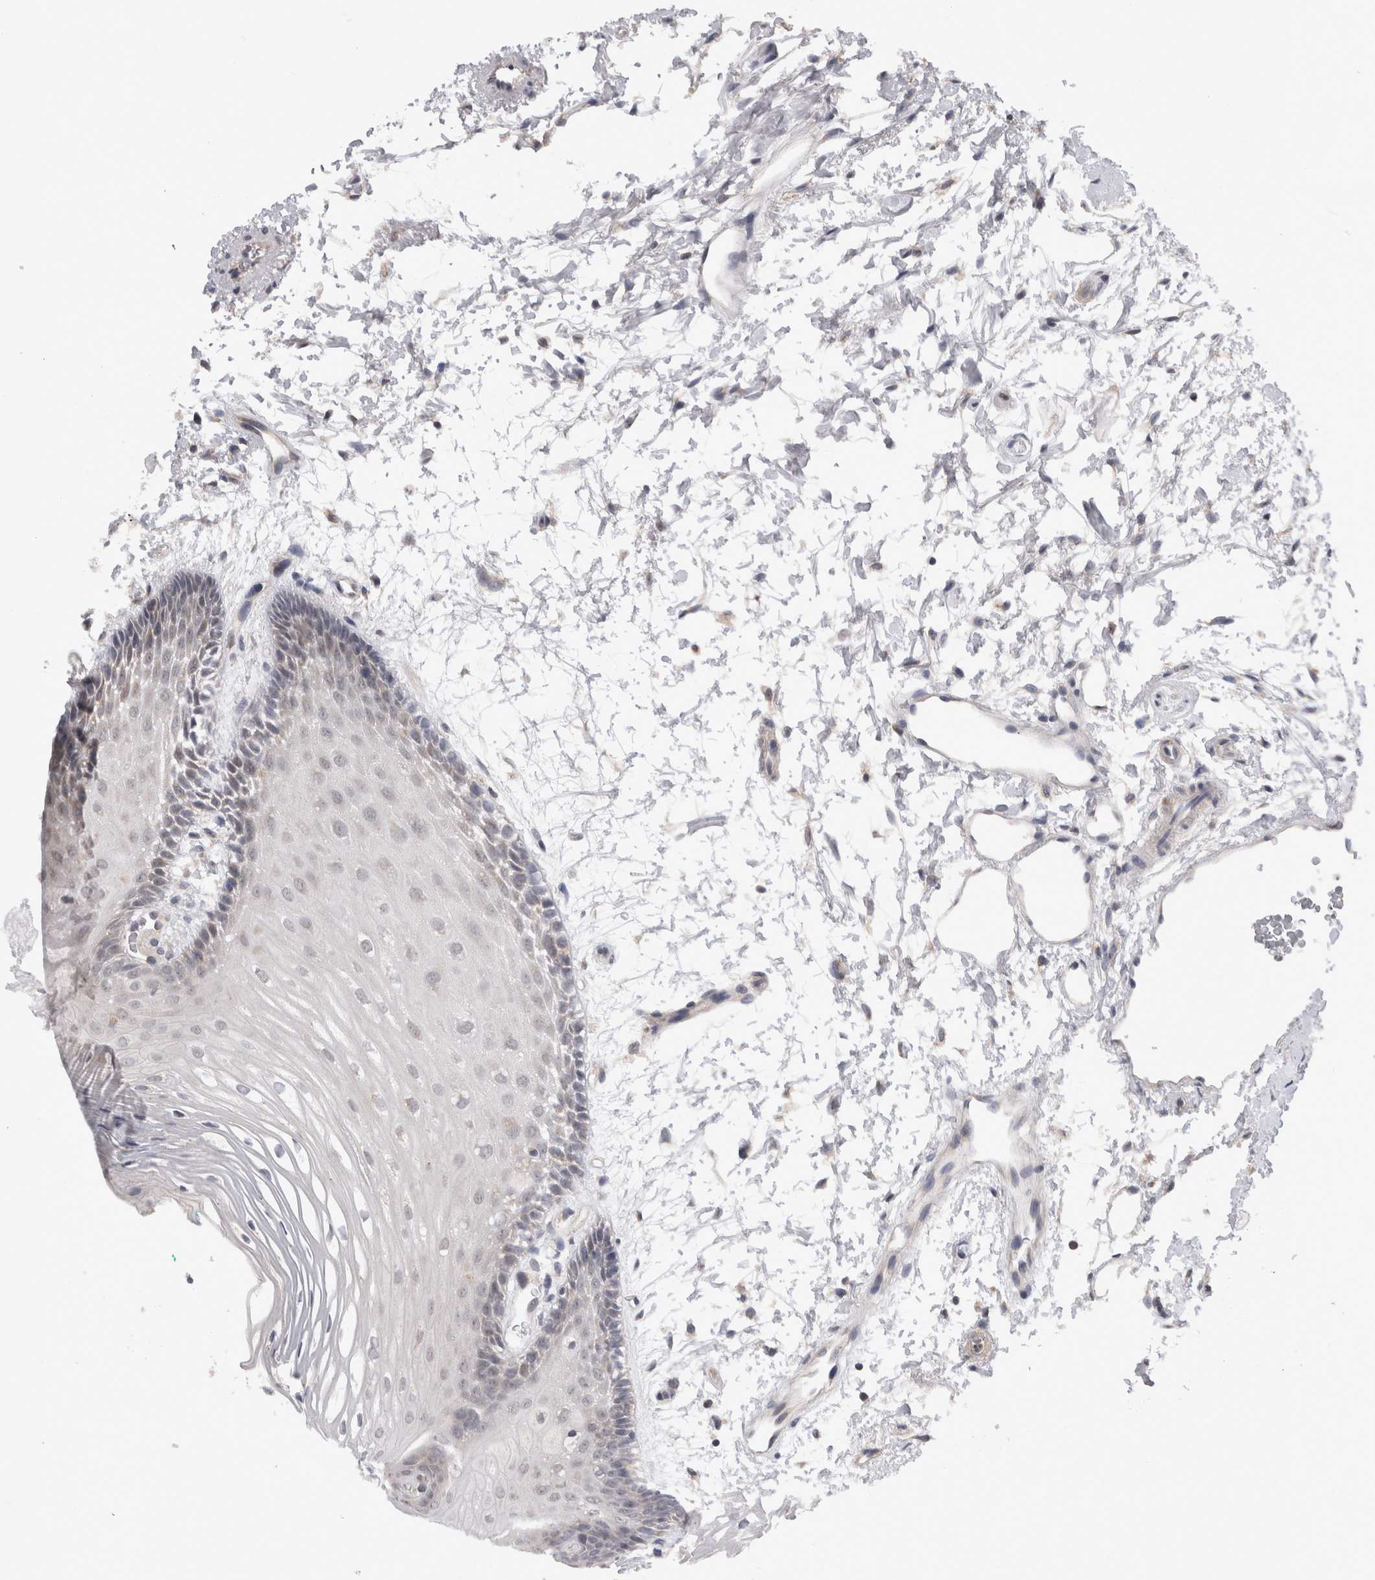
{"staining": {"intensity": "negative", "quantity": "none", "location": "none"}, "tissue": "oral mucosa", "cell_type": "Squamous epithelial cells", "image_type": "normal", "snomed": [{"axis": "morphology", "description": "Normal tissue, NOS"}, {"axis": "topography", "description": "Skeletal muscle"}, {"axis": "topography", "description": "Oral tissue"}, {"axis": "topography", "description": "Peripheral nerve tissue"}], "caption": "Benign oral mucosa was stained to show a protein in brown. There is no significant expression in squamous epithelial cells. (Brightfield microscopy of DAB immunohistochemistry (IHC) at high magnification).", "gene": "ARHGAP29", "patient": {"sex": "female", "age": 84}}